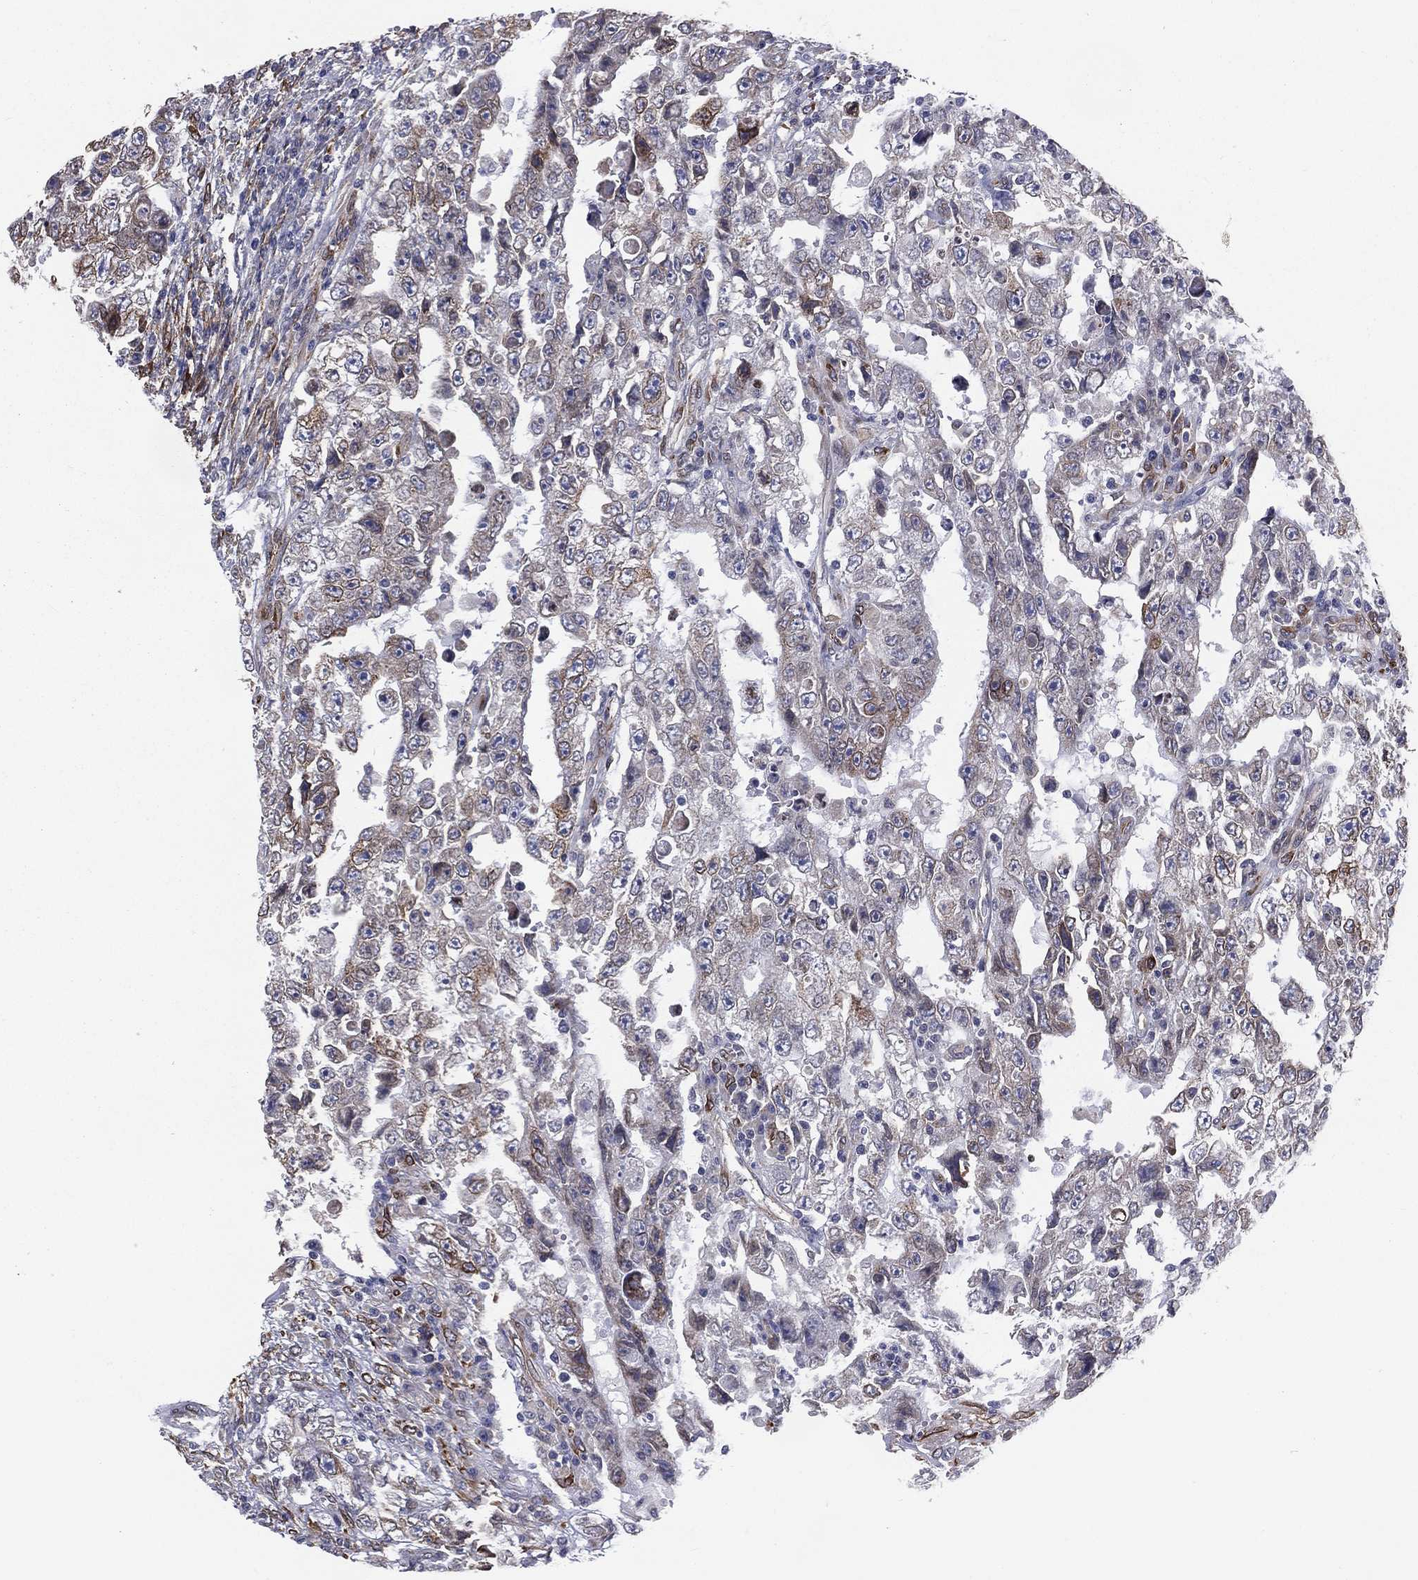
{"staining": {"intensity": "weak", "quantity": "<25%", "location": "cytoplasmic/membranous"}, "tissue": "testis cancer", "cell_type": "Tumor cells", "image_type": "cancer", "snomed": [{"axis": "morphology", "description": "Carcinoma, Embryonal, NOS"}, {"axis": "topography", "description": "Testis"}], "caption": "This is an immunohistochemistry (IHC) photomicrograph of human testis cancer (embryonal carcinoma). There is no positivity in tumor cells.", "gene": "PGRMC1", "patient": {"sex": "male", "age": 26}}